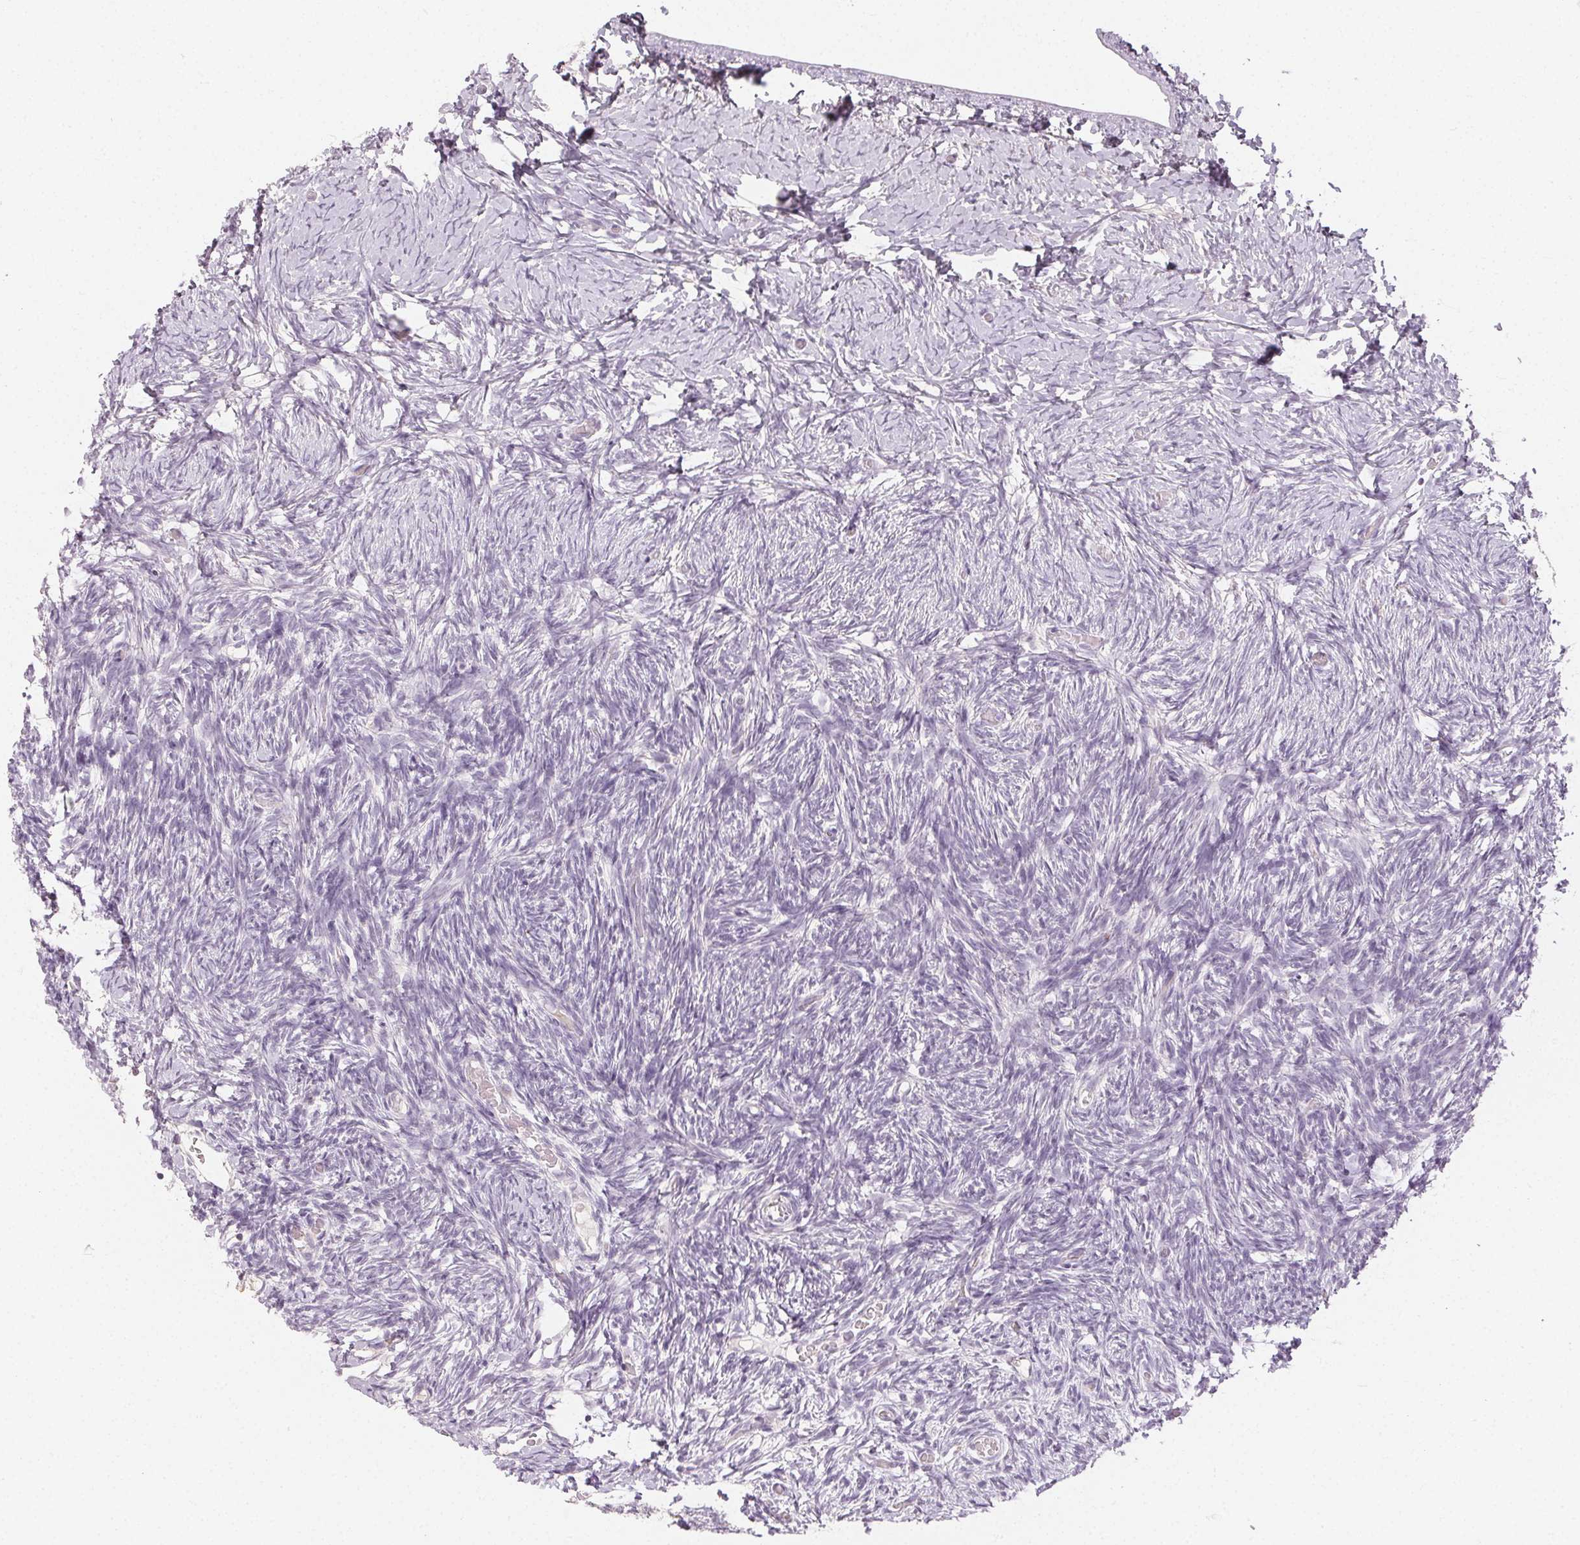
{"staining": {"intensity": "weak", "quantity": "25%-75%", "location": "cytoplasmic/membranous"}, "tissue": "ovary", "cell_type": "Follicle cells", "image_type": "normal", "snomed": [{"axis": "morphology", "description": "Normal tissue, NOS"}, {"axis": "topography", "description": "Ovary"}], "caption": "Immunohistochemical staining of unremarkable ovary reveals 25%-75% levels of weak cytoplasmic/membranous protein staining in approximately 25%-75% of follicle cells. The staining was performed using DAB, with brown indicating positive protein expression. Nuclei are stained blue with hematoxylin.", "gene": "LVRN", "patient": {"sex": "female", "age": 39}}